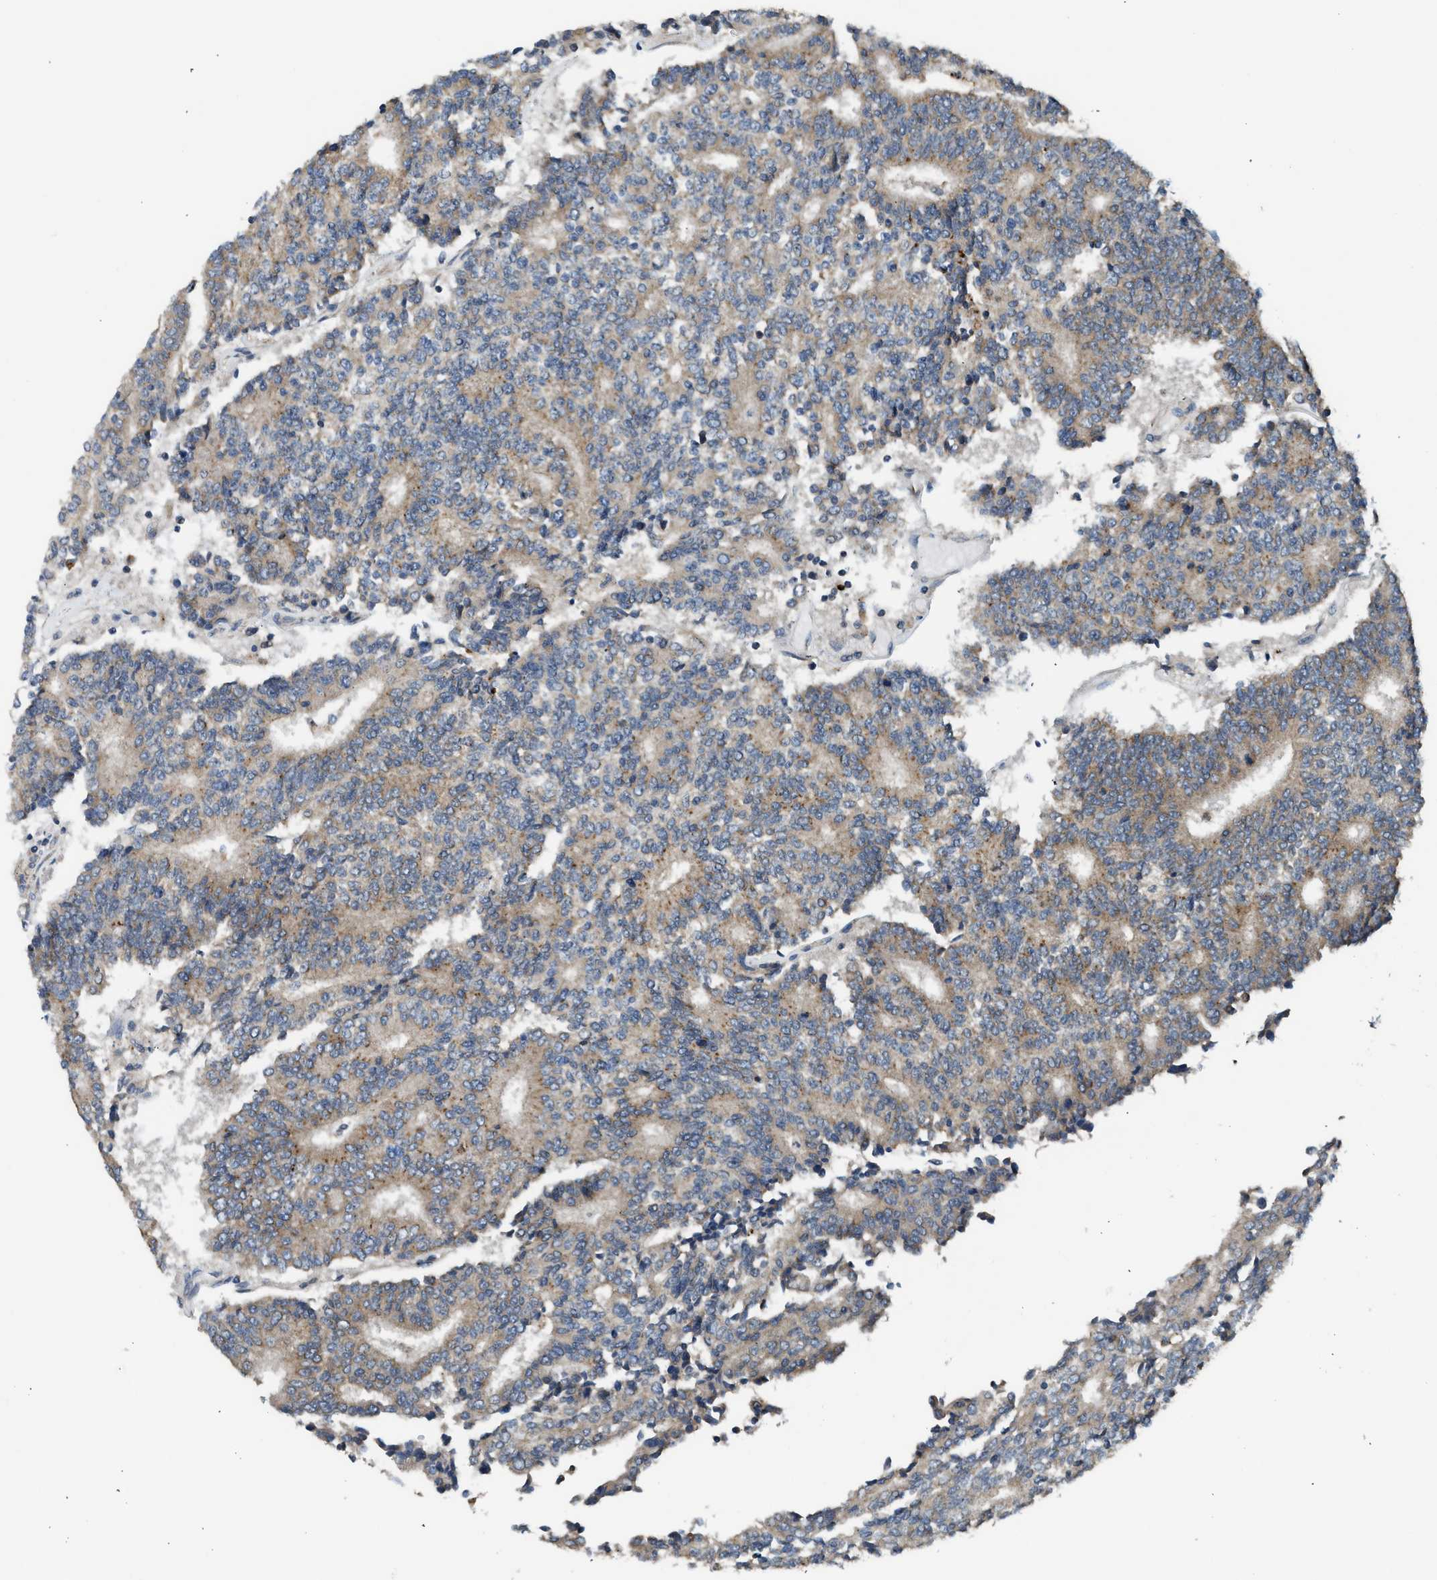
{"staining": {"intensity": "moderate", "quantity": ">75%", "location": "cytoplasmic/membranous"}, "tissue": "prostate cancer", "cell_type": "Tumor cells", "image_type": "cancer", "snomed": [{"axis": "morphology", "description": "Normal tissue, NOS"}, {"axis": "morphology", "description": "Adenocarcinoma, High grade"}, {"axis": "topography", "description": "Prostate"}, {"axis": "topography", "description": "Seminal veicle"}], "caption": "This is a histology image of immunohistochemistry (IHC) staining of prostate high-grade adenocarcinoma, which shows moderate expression in the cytoplasmic/membranous of tumor cells.", "gene": "STARD3", "patient": {"sex": "male", "age": 55}}